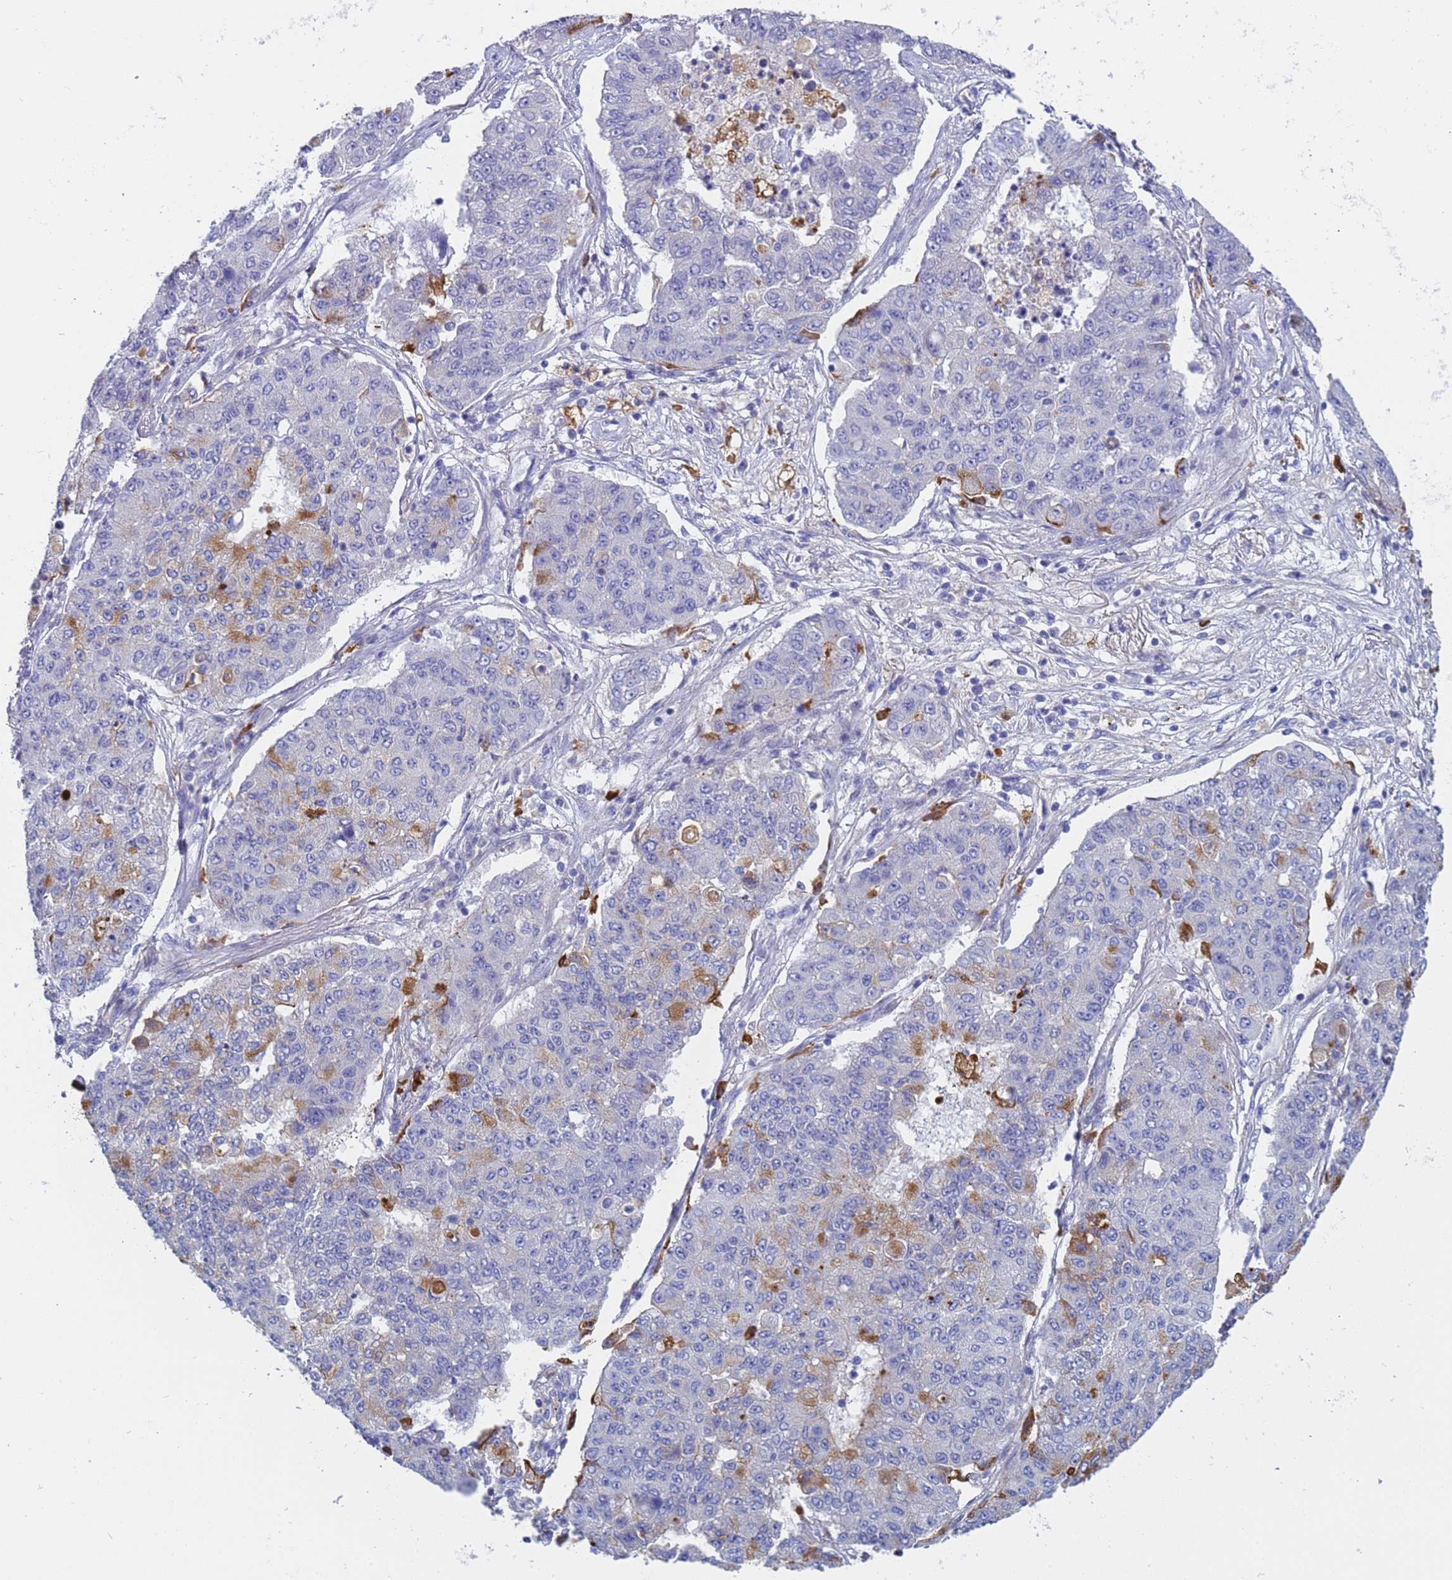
{"staining": {"intensity": "moderate", "quantity": "<25%", "location": "cytoplasmic/membranous"}, "tissue": "lung cancer", "cell_type": "Tumor cells", "image_type": "cancer", "snomed": [{"axis": "morphology", "description": "Squamous cell carcinoma, NOS"}, {"axis": "topography", "description": "Lung"}], "caption": "Moderate cytoplasmic/membranous protein expression is present in approximately <25% of tumor cells in lung squamous cell carcinoma.", "gene": "C4orf46", "patient": {"sex": "male", "age": 74}}